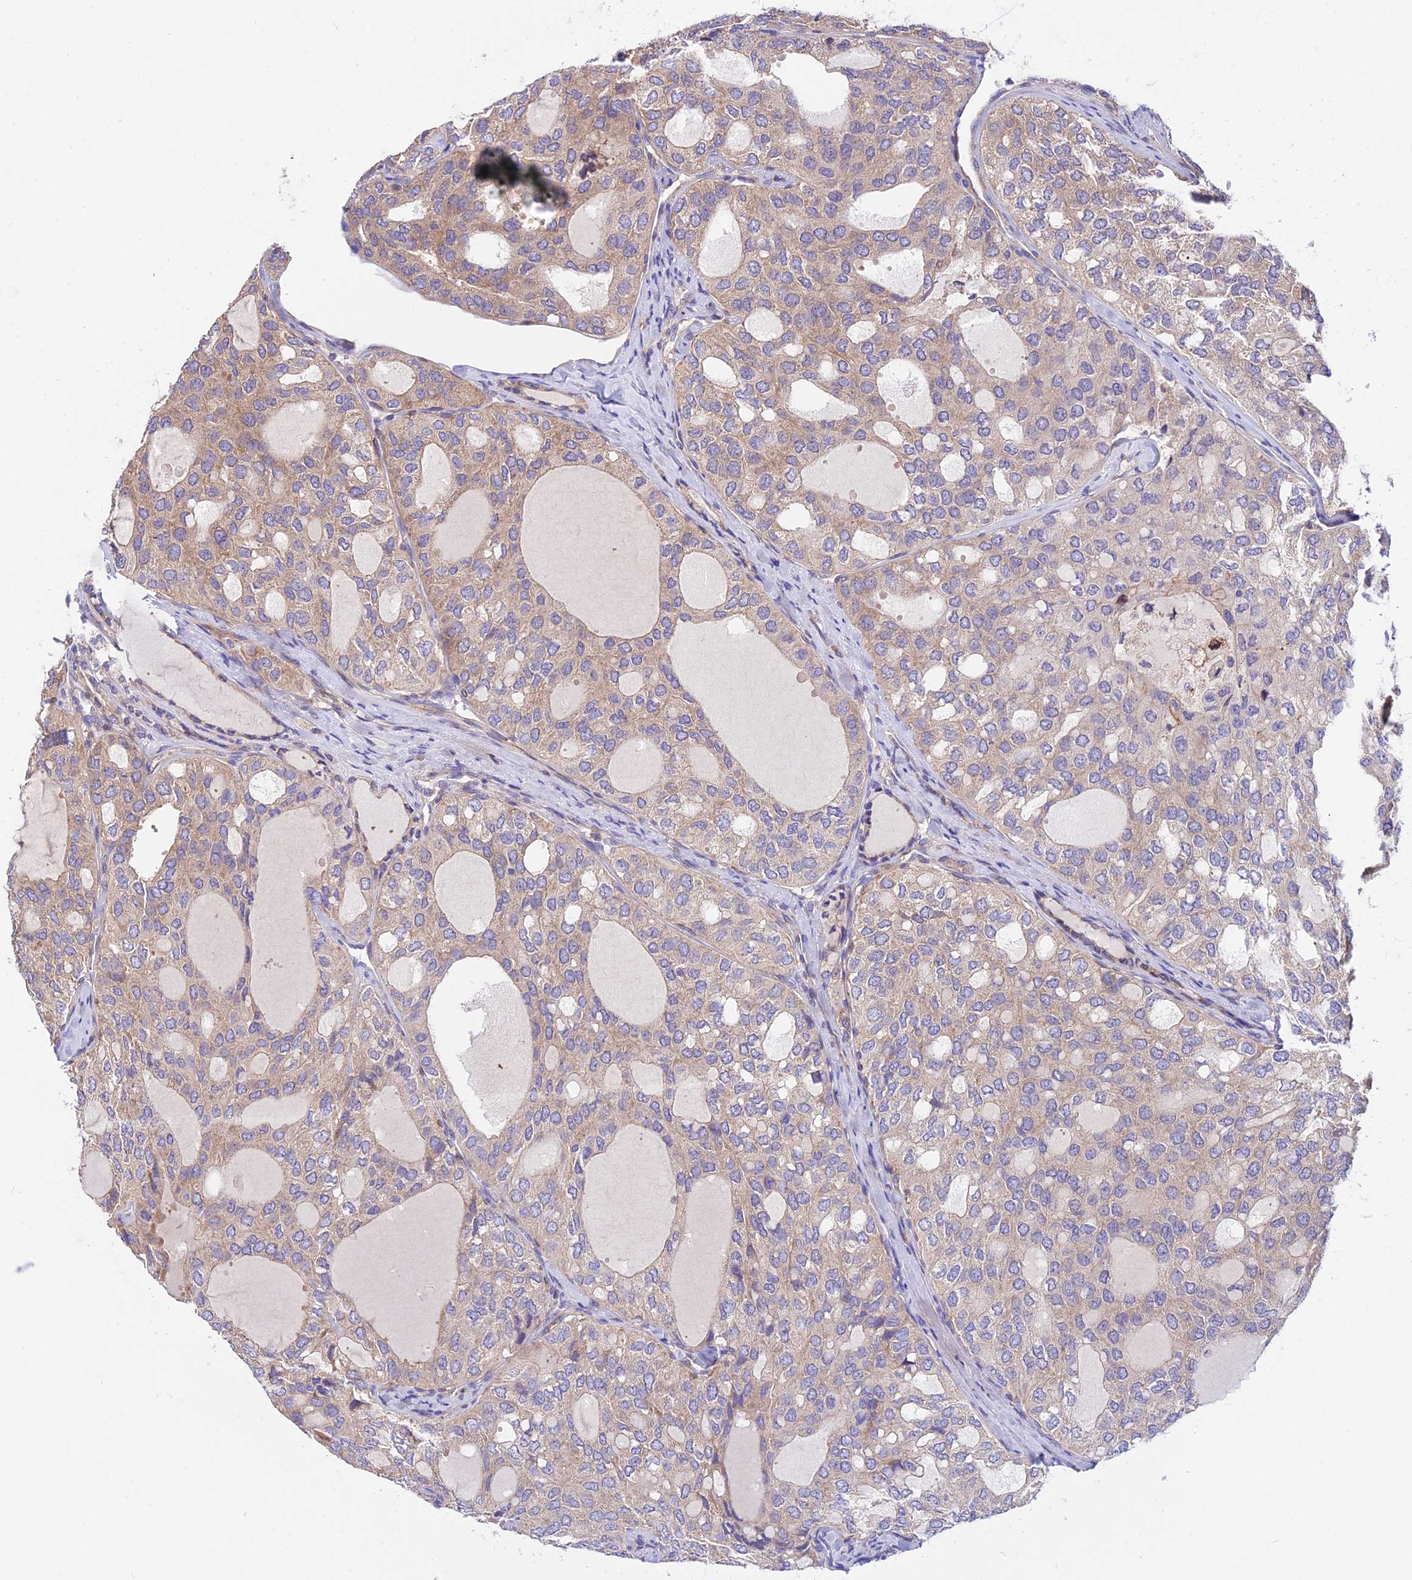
{"staining": {"intensity": "weak", "quantity": "25%-75%", "location": "cytoplasmic/membranous"}, "tissue": "thyroid cancer", "cell_type": "Tumor cells", "image_type": "cancer", "snomed": [{"axis": "morphology", "description": "Follicular adenoma carcinoma, NOS"}, {"axis": "topography", "description": "Thyroid gland"}], "caption": "The photomicrograph exhibits a brown stain indicating the presence of a protein in the cytoplasmic/membranous of tumor cells in thyroid follicular adenoma carcinoma. (Stains: DAB in brown, nuclei in blue, Microscopy: brightfield microscopy at high magnification).", "gene": "TRIM43B", "patient": {"sex": "male", "age": 75}}